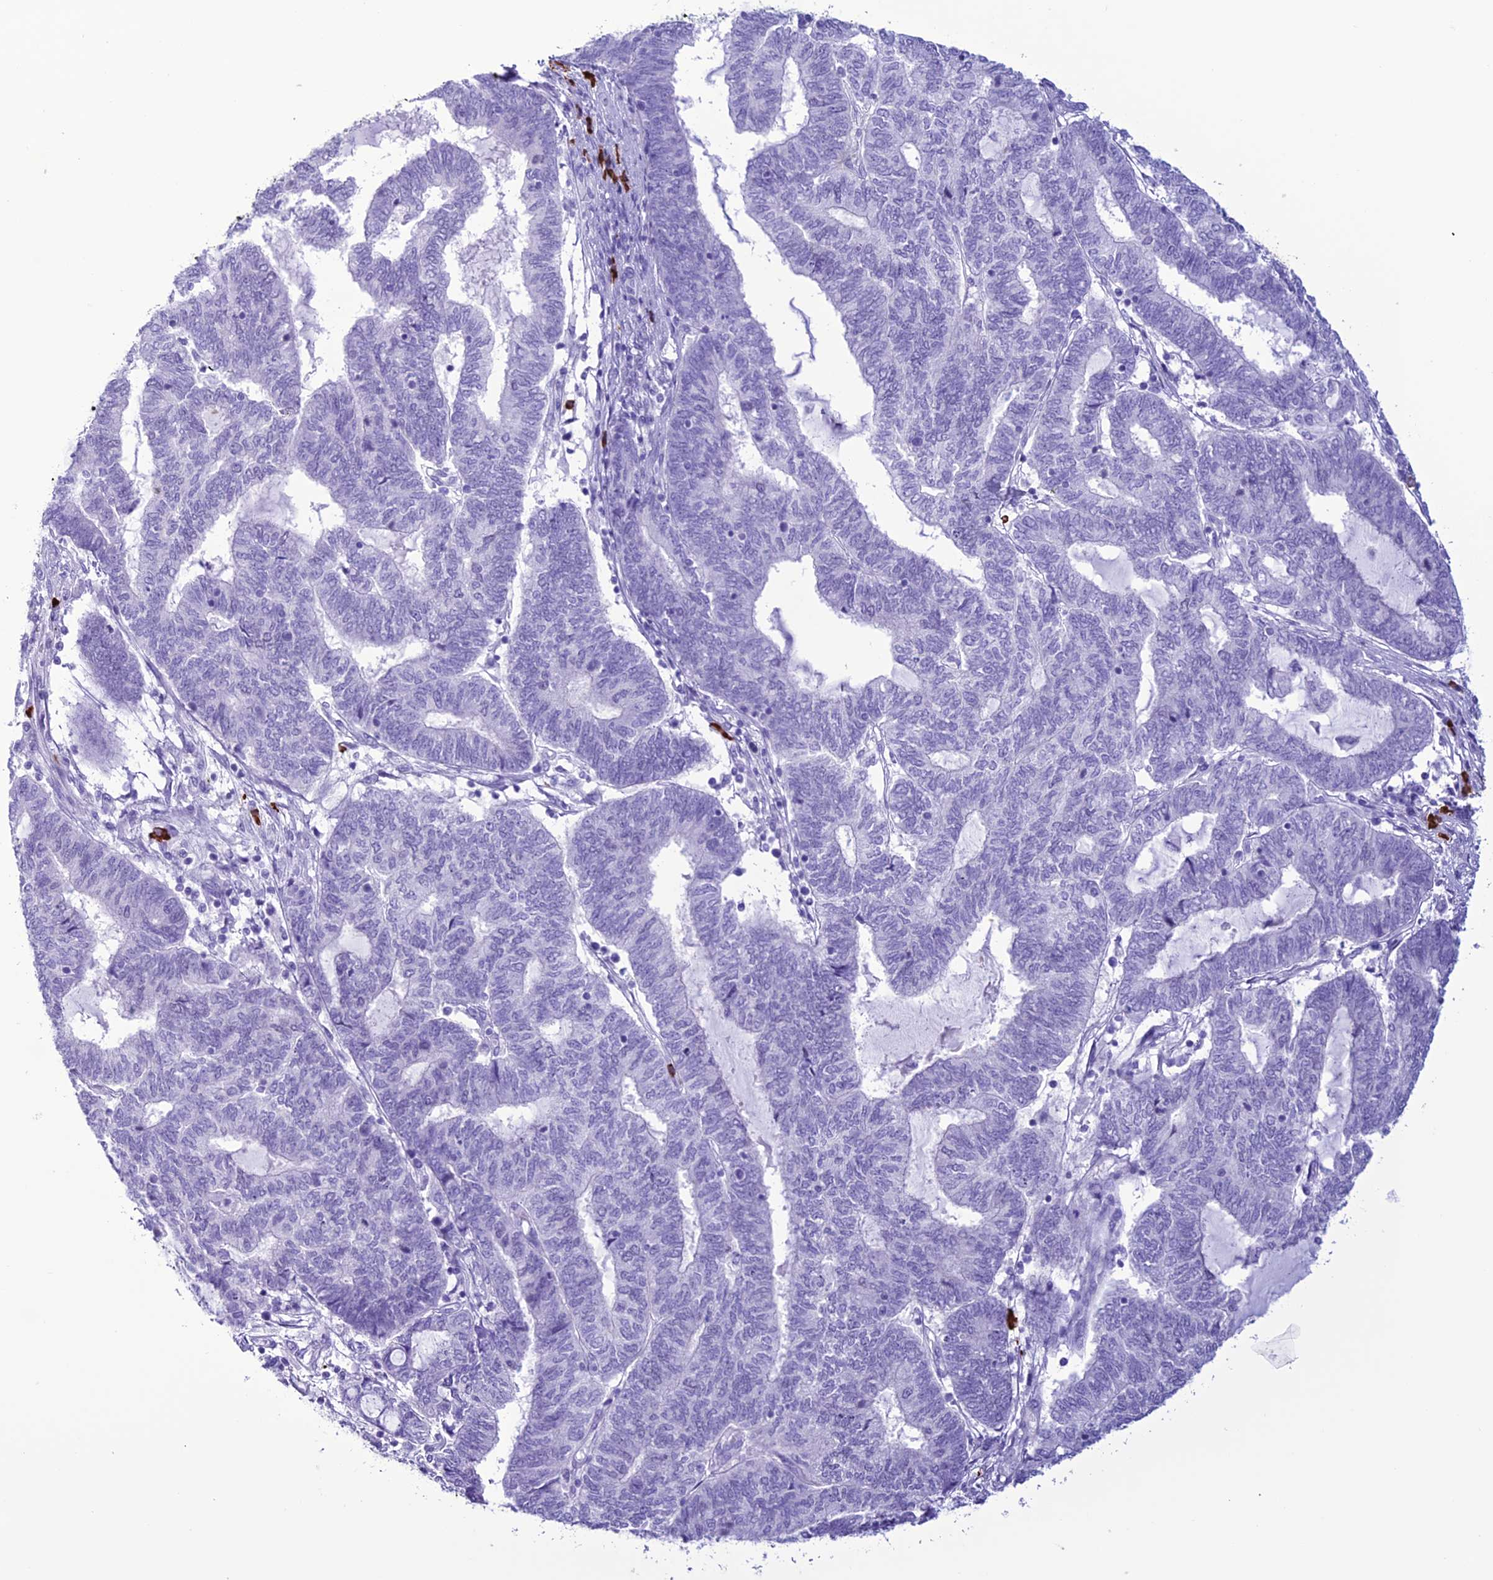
{"staining": {"intensity": "negative", "quantity": "none", "location": "none"}, "tissue": "endometrial cancer", "cell_type": "Tumor cells", "image_type": "cancer", "snomed": [{"axis": "morphology", "description": "Adenocarcinoma, NOS"}, {"axis": "topography", "description": "Uterus"}, {"axis": "topography", "description": "Endometrium"}], "caption": "Immunohistochemistry (IHC) photomicrograph of adenocarcinoma (endometrial) stained for a protein (brown), which exhibits no staining in tumor cells. (IHC, brightfield microscopy, high magnification).", "gene": "MZB1", "patient": {"sex": "female", "age": 70}}